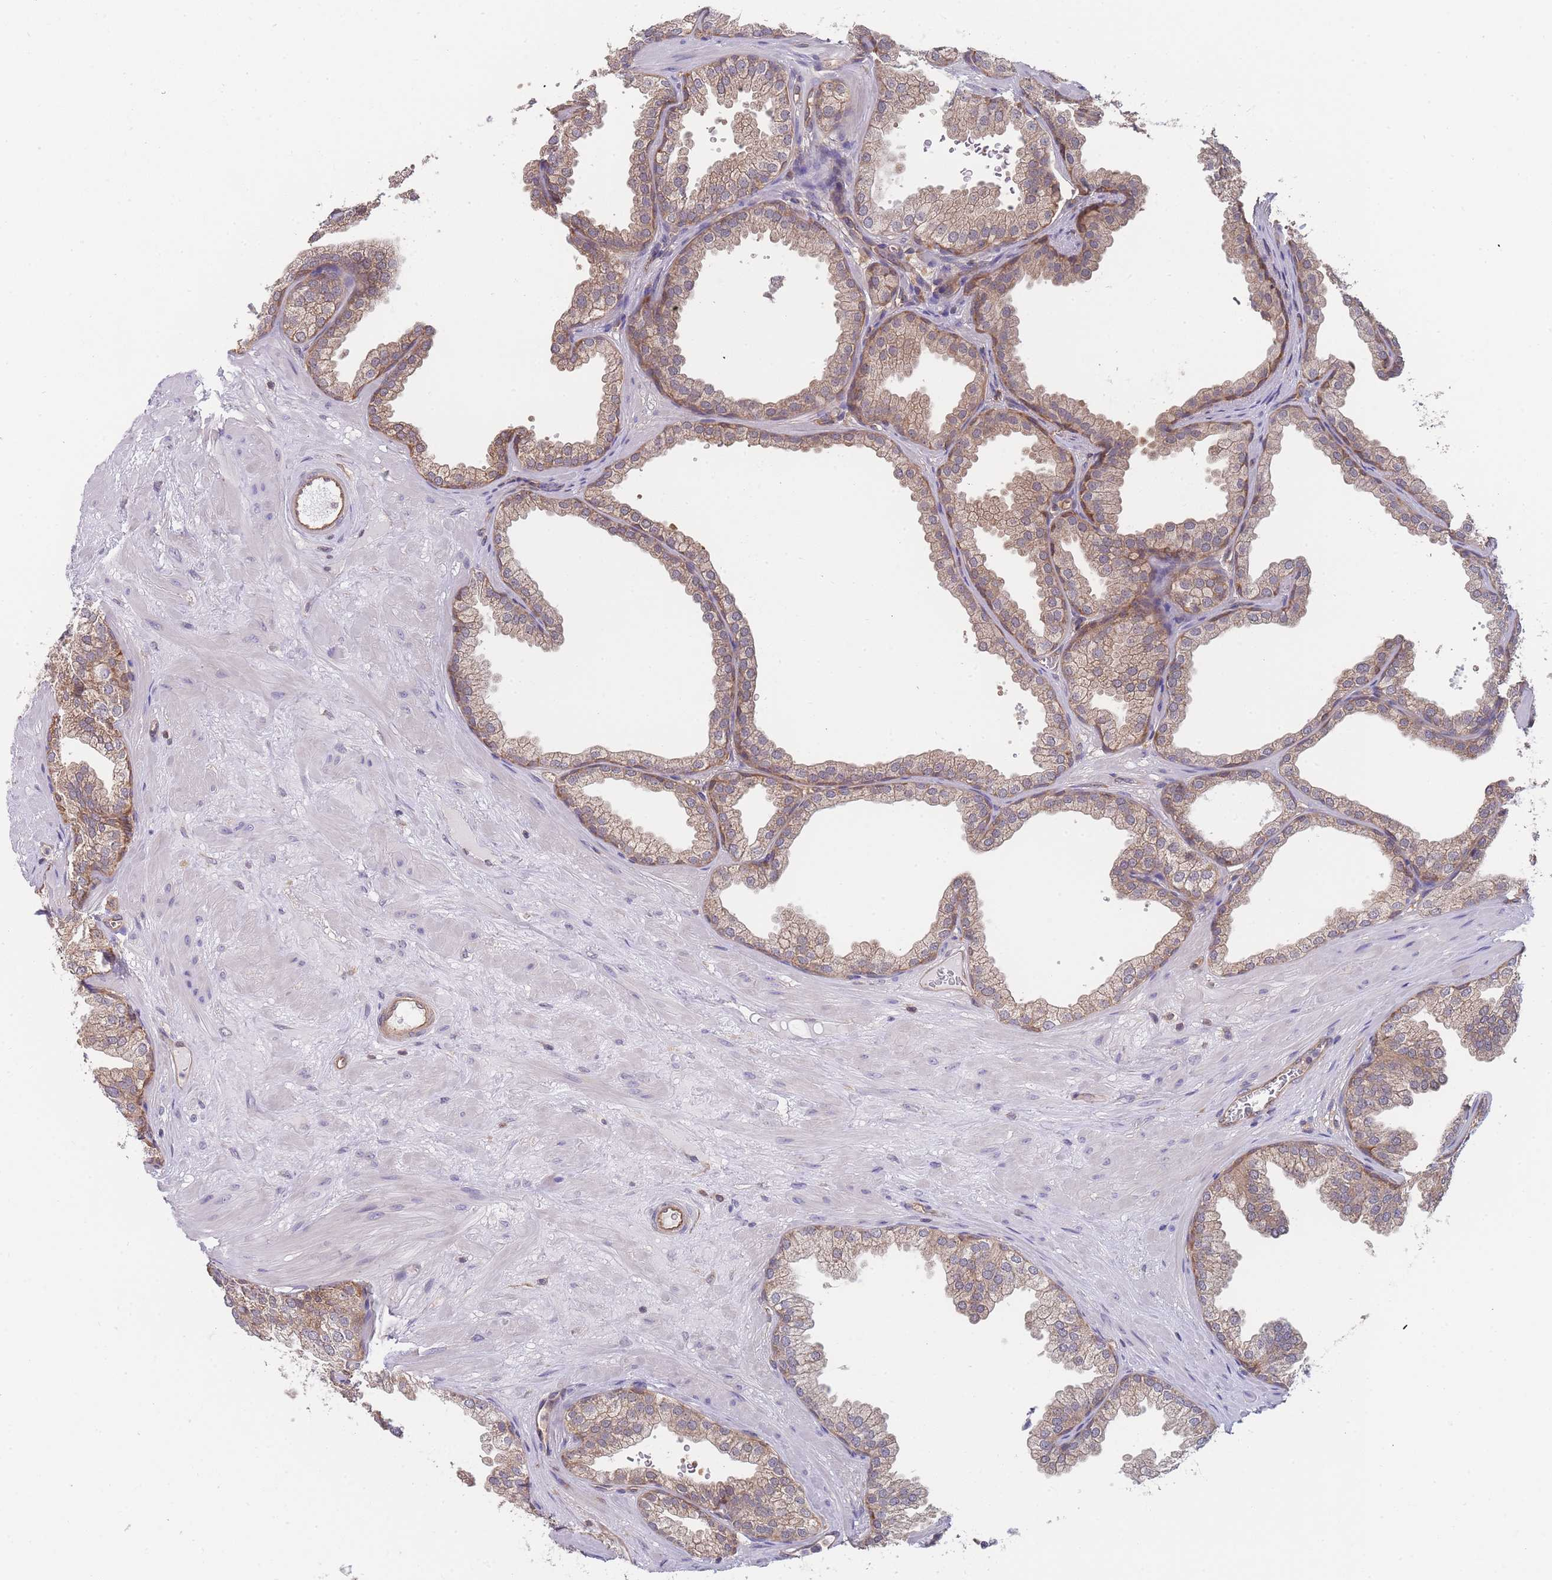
{"staining": {"intensity": "moderate", "quantity": ">75%", "location": "cytoplasmic/membranous"}, "tissue": "prostate", "cell_type": "Glandular cells", "image_type": "normal", "snomed": [{"axis": "morphology", "description": "Normal tissue, NOS"}, {"axis": "topography", "description": "Prostate"}], "caption": "Brown immunohistochemical staining in unremarkable human prostate reveals moderate cytoplasmic/membranous staining in approximately >75% of glandular cells.", "gene": "MRPS18B", "patient": {"sex": "male", "age": 37}}